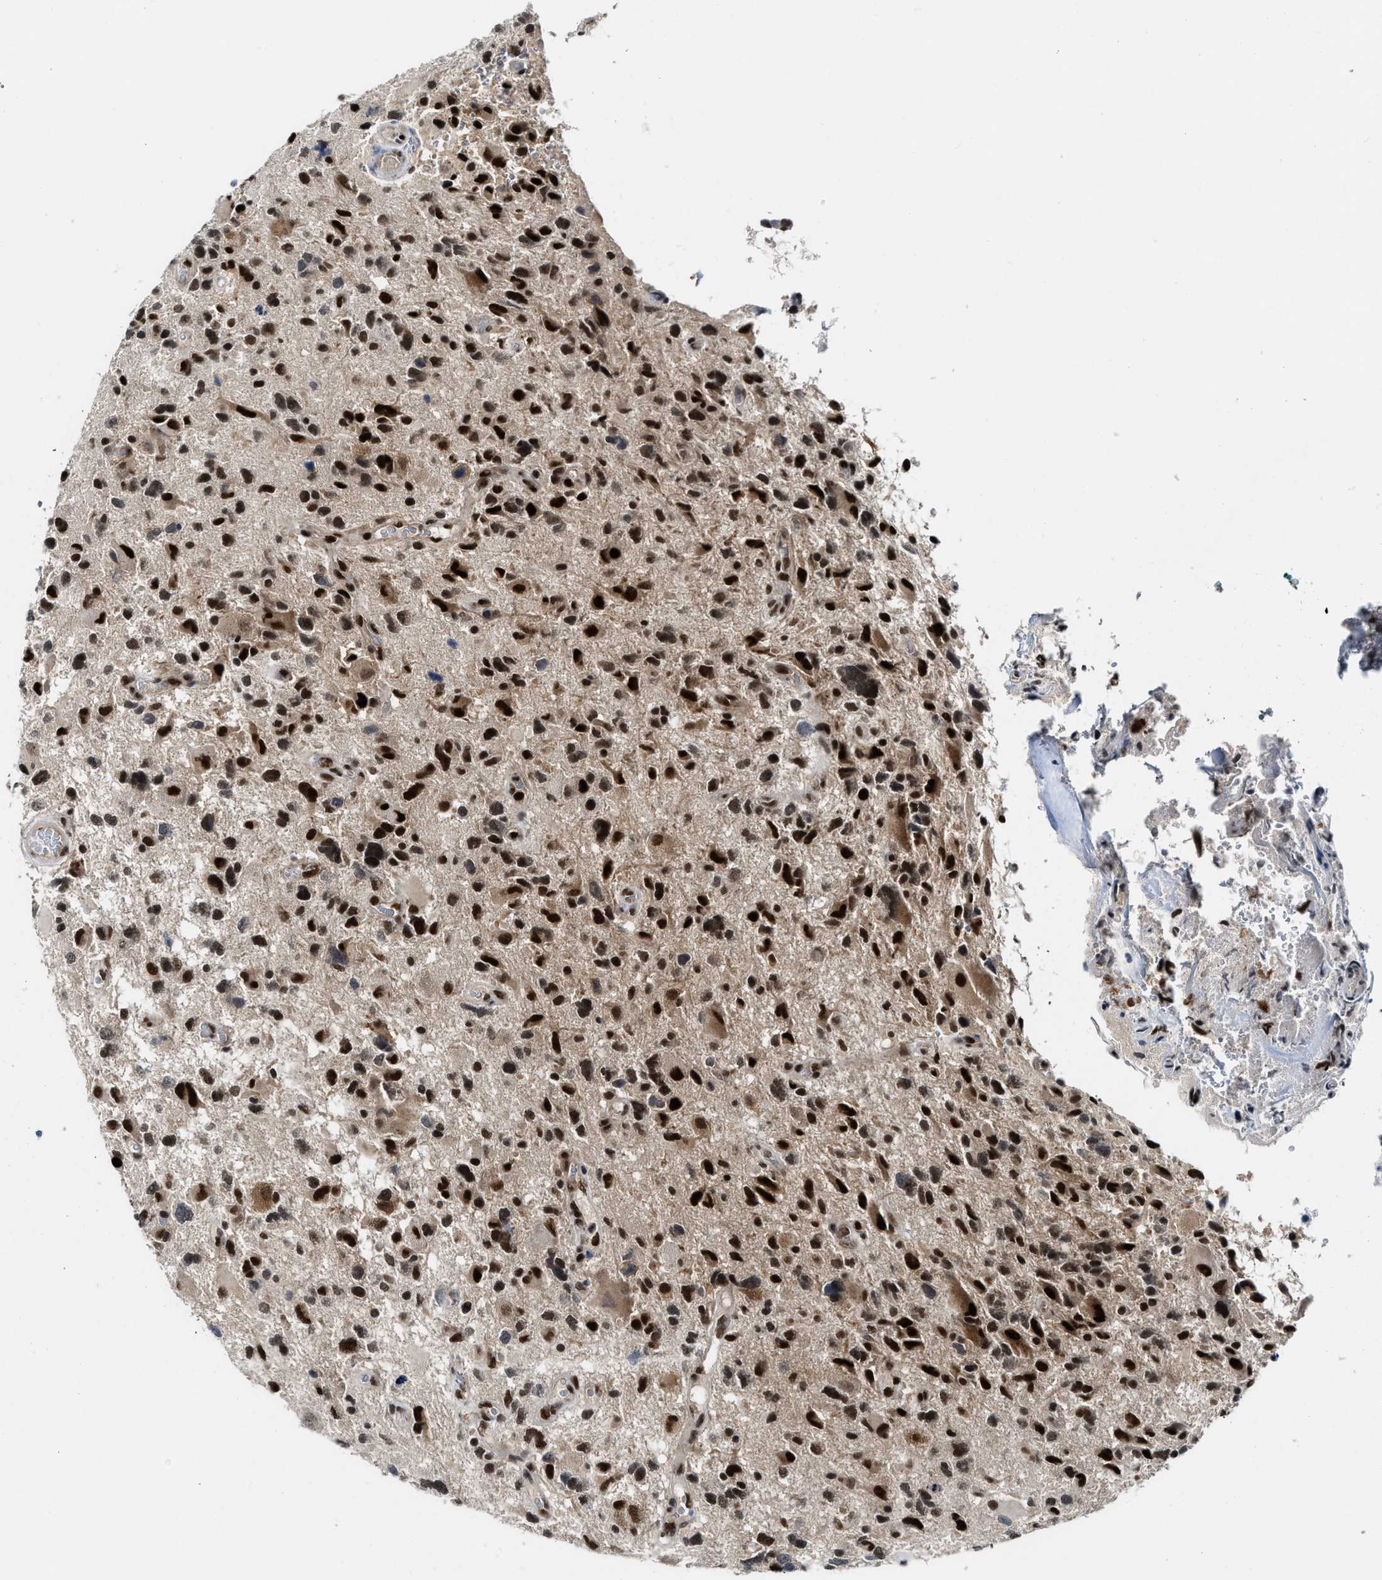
{"staining": {"intensity": "strong", "quantity": ">75%", "location": "nuclear"}, "tissue": "glioma", "cell_type": "Tumor cells", "image_type": "cancer", "snomed": [{"axis": "morphology", "description": "Glioma, malignant, High grade"}, {"axis": "topography", "description": "Brain"}], "caption": "Human malignant glioma (high-grade) stained for a protein (brown) demonstrates strong nuclear positive staining in about >75% of tumor cells.", "gene": "NCOA1", "patient": {"sex": "male", "age": 33}}